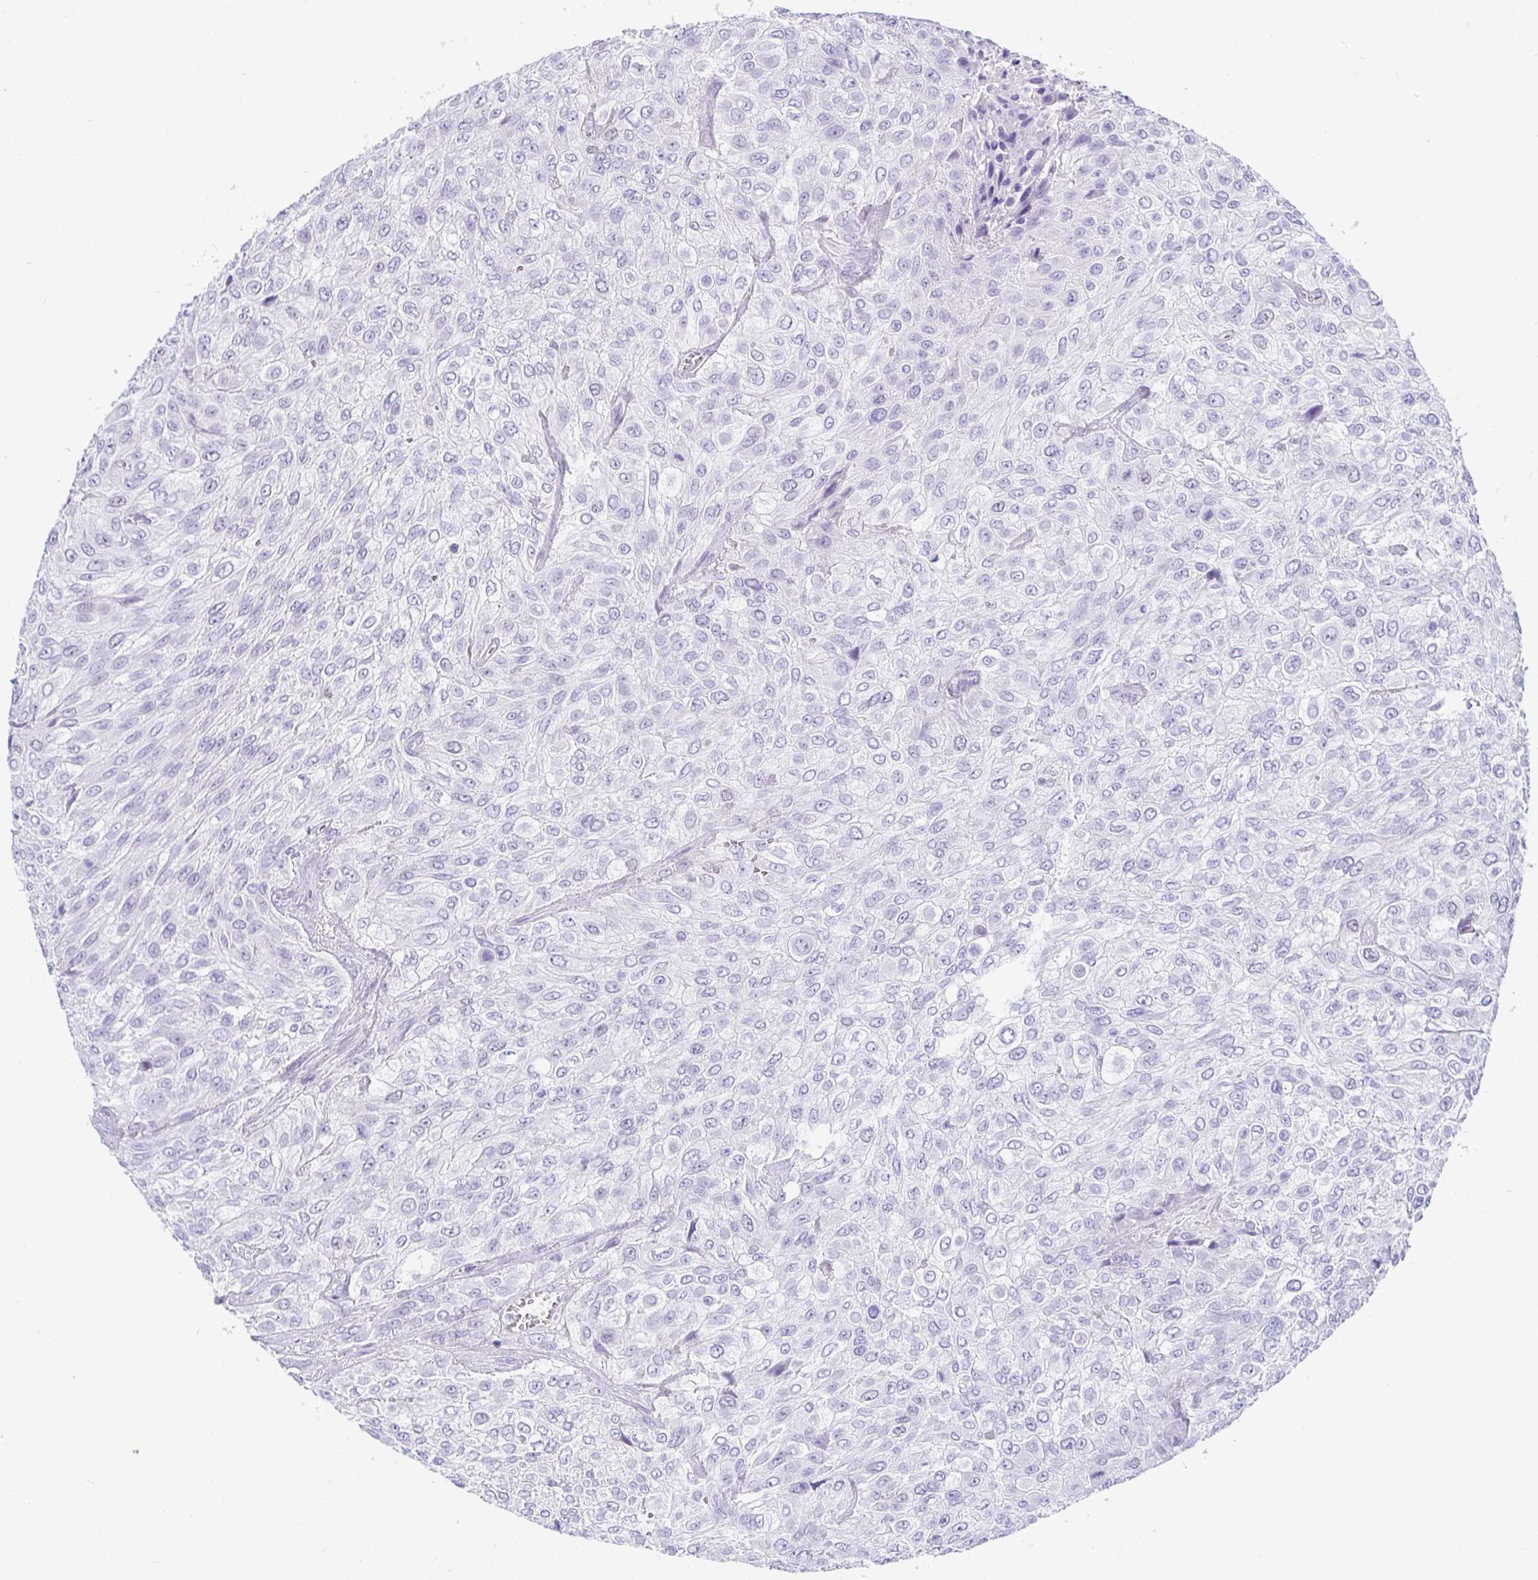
{"staining": {"intensity": "negative", "quantity": "none", "location": "none"}, "tissue": "urothelial cancer", "cell_type": "Tumor cells", "image_type": "cancer", "snomed": [{"axis": "morphology", "description": "Urothelial carcinoma, High grade"}, {"axis": "topography", "description": "Urinary bladder"}], "caption": "IHC histopathology image of high-grade urothelial carcinoma stained for a protein (brown), which demonstrates no expression in tumor cells.", "gene": "TMEM241", "patient": {"sex": "male", "age": 57}}